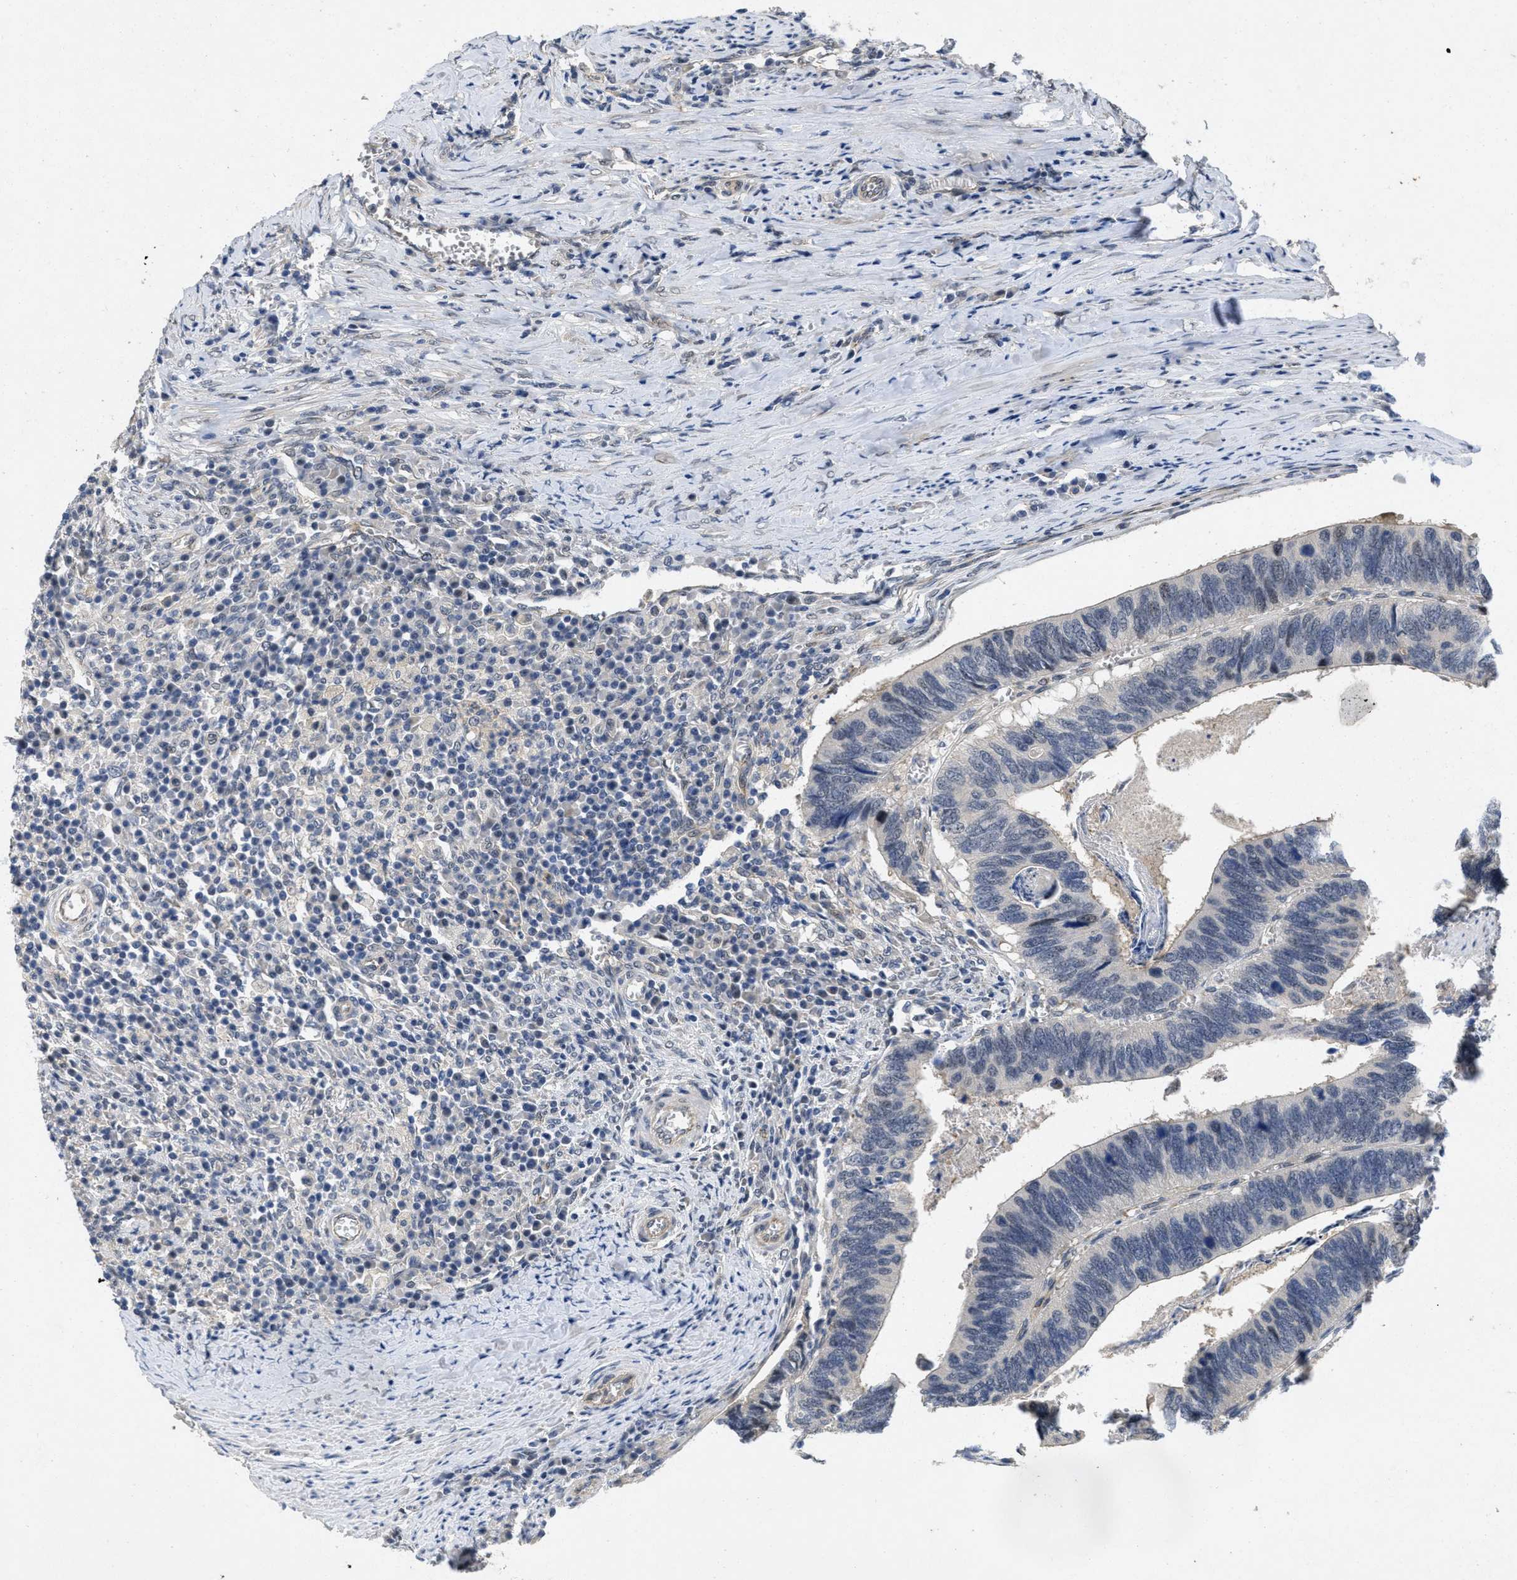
{"staining": {"intensity": "negative", "quantity": "none", "location": "none"}, "tissue": "colorectal cancer", "cell_type": "Tumor cells", "image_type": "cancer", "snomed": [{"axis": "morphology", "description": "Adenocarcinoma, NOS"}, {"axis": "topography", "description": "Colon"}], "caption": "This is a micrograph of immunohistochemistry staining of colorectal adenocarcinoma, which shows no positivity in tumor cells.", "gene": "PAPOLG", "patient": {"sex": "male", "age": 72}}